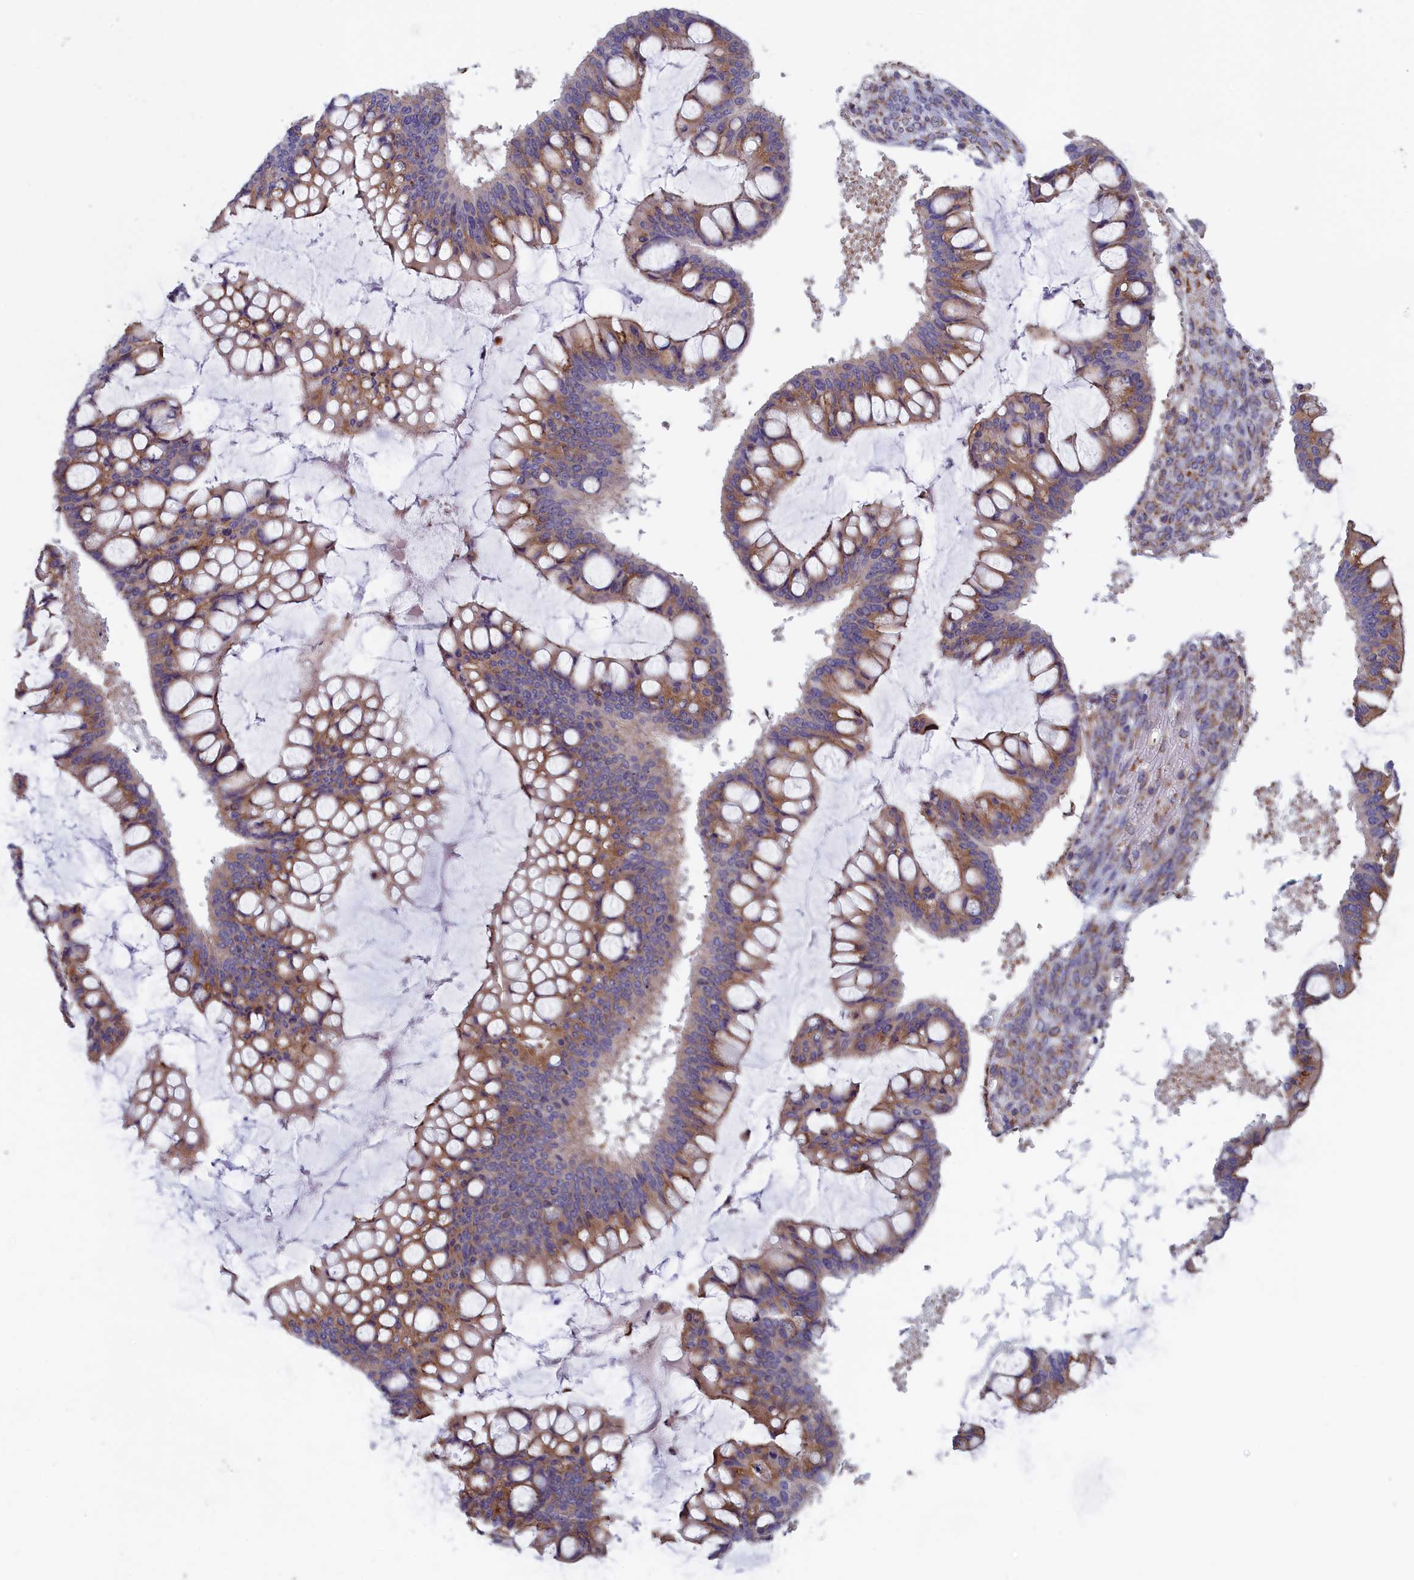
{"staining": {"intensity": "moderate", "quantity": "25%-75%", "location": "cytoplasmic/membranous"}, "tissue": "ovarian cancer", "cell_type": "Tumor cells", "image_type": "cancer", "snomed": [{"axis": "morphology", "description": "Cystadenocarcinoma, mucinous, NOS"}, {"axis": "topography", "description": "Ovary"}], "caption": "High-magnification brightfield microscopy of mucinous cystadenocarcinoma (ovarian) stained with DAB (3,3'-diaminobenzidine) (brown) and counterstained with hematoxylin (blue). tumor cells exhibit moderate cytoplasmic/membranous positivity is appreciated in about25%-75% of cells. Nuclei are stained in blue.", "gene": "CCDC68", "patient": {"sex": "female", "age": 73}}